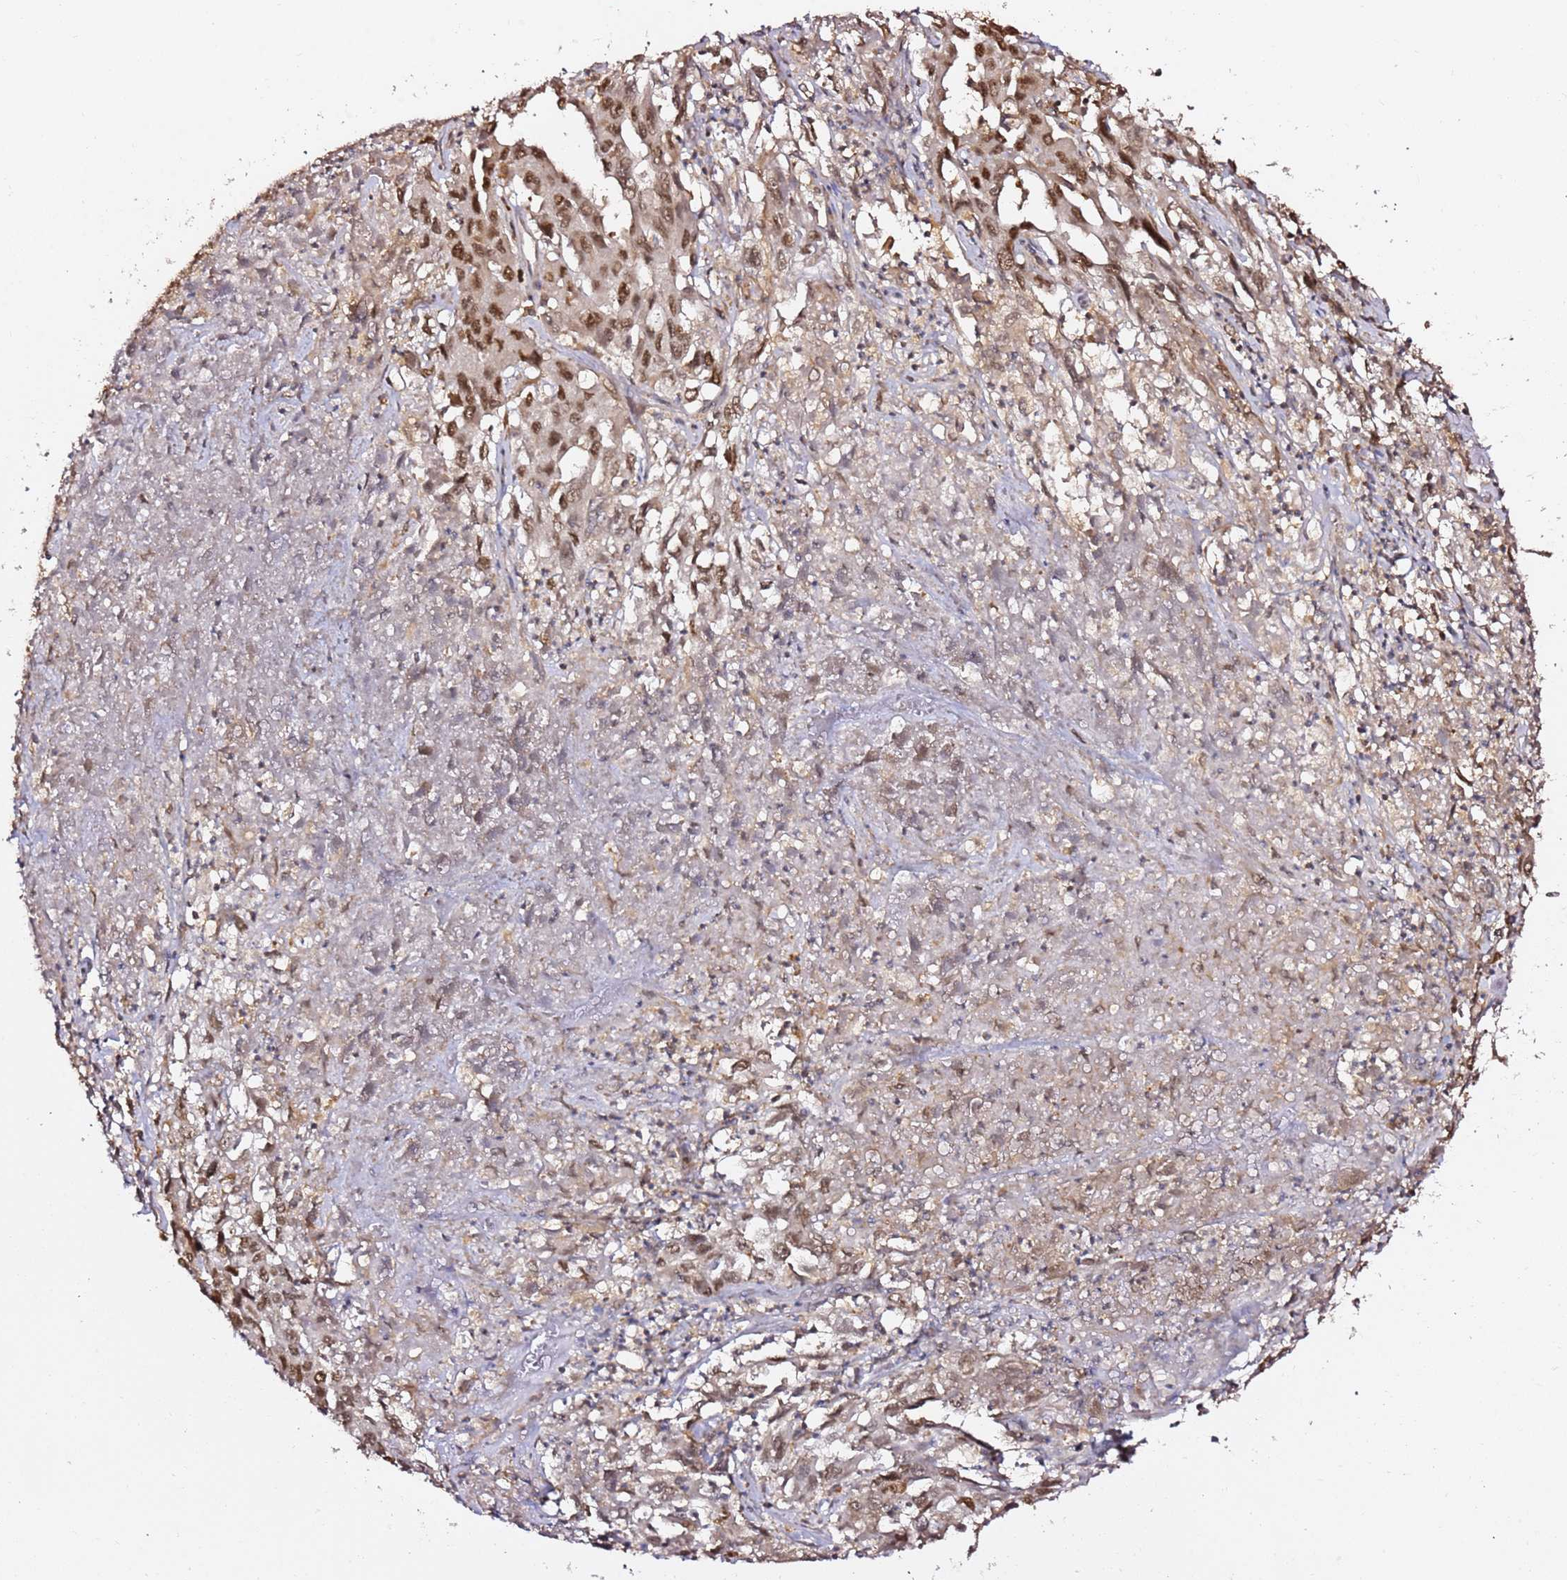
{"staining": {"intensity": "moderate", "quantity": ">75%", "location": "nuclear"}, "tissue": "liver cancer", "cell_type": "Tumor cells", "image_type": "cancer", "snomed": [{"axis": "morphology", "description": "Carcinoma, Hepatocellular, NOS"}, {"axis": "topography", "description": "Liver"}], "caption": "DAB immunohistochemical staining of human liver cancer displays moderate nuclear protein expression in about >75% of tumor cells. The protein of interest is shown in brown color, while the nuclei are stained blue.", "gene": "OR5V1", "patient": {"sex": "male", "age": 63}}